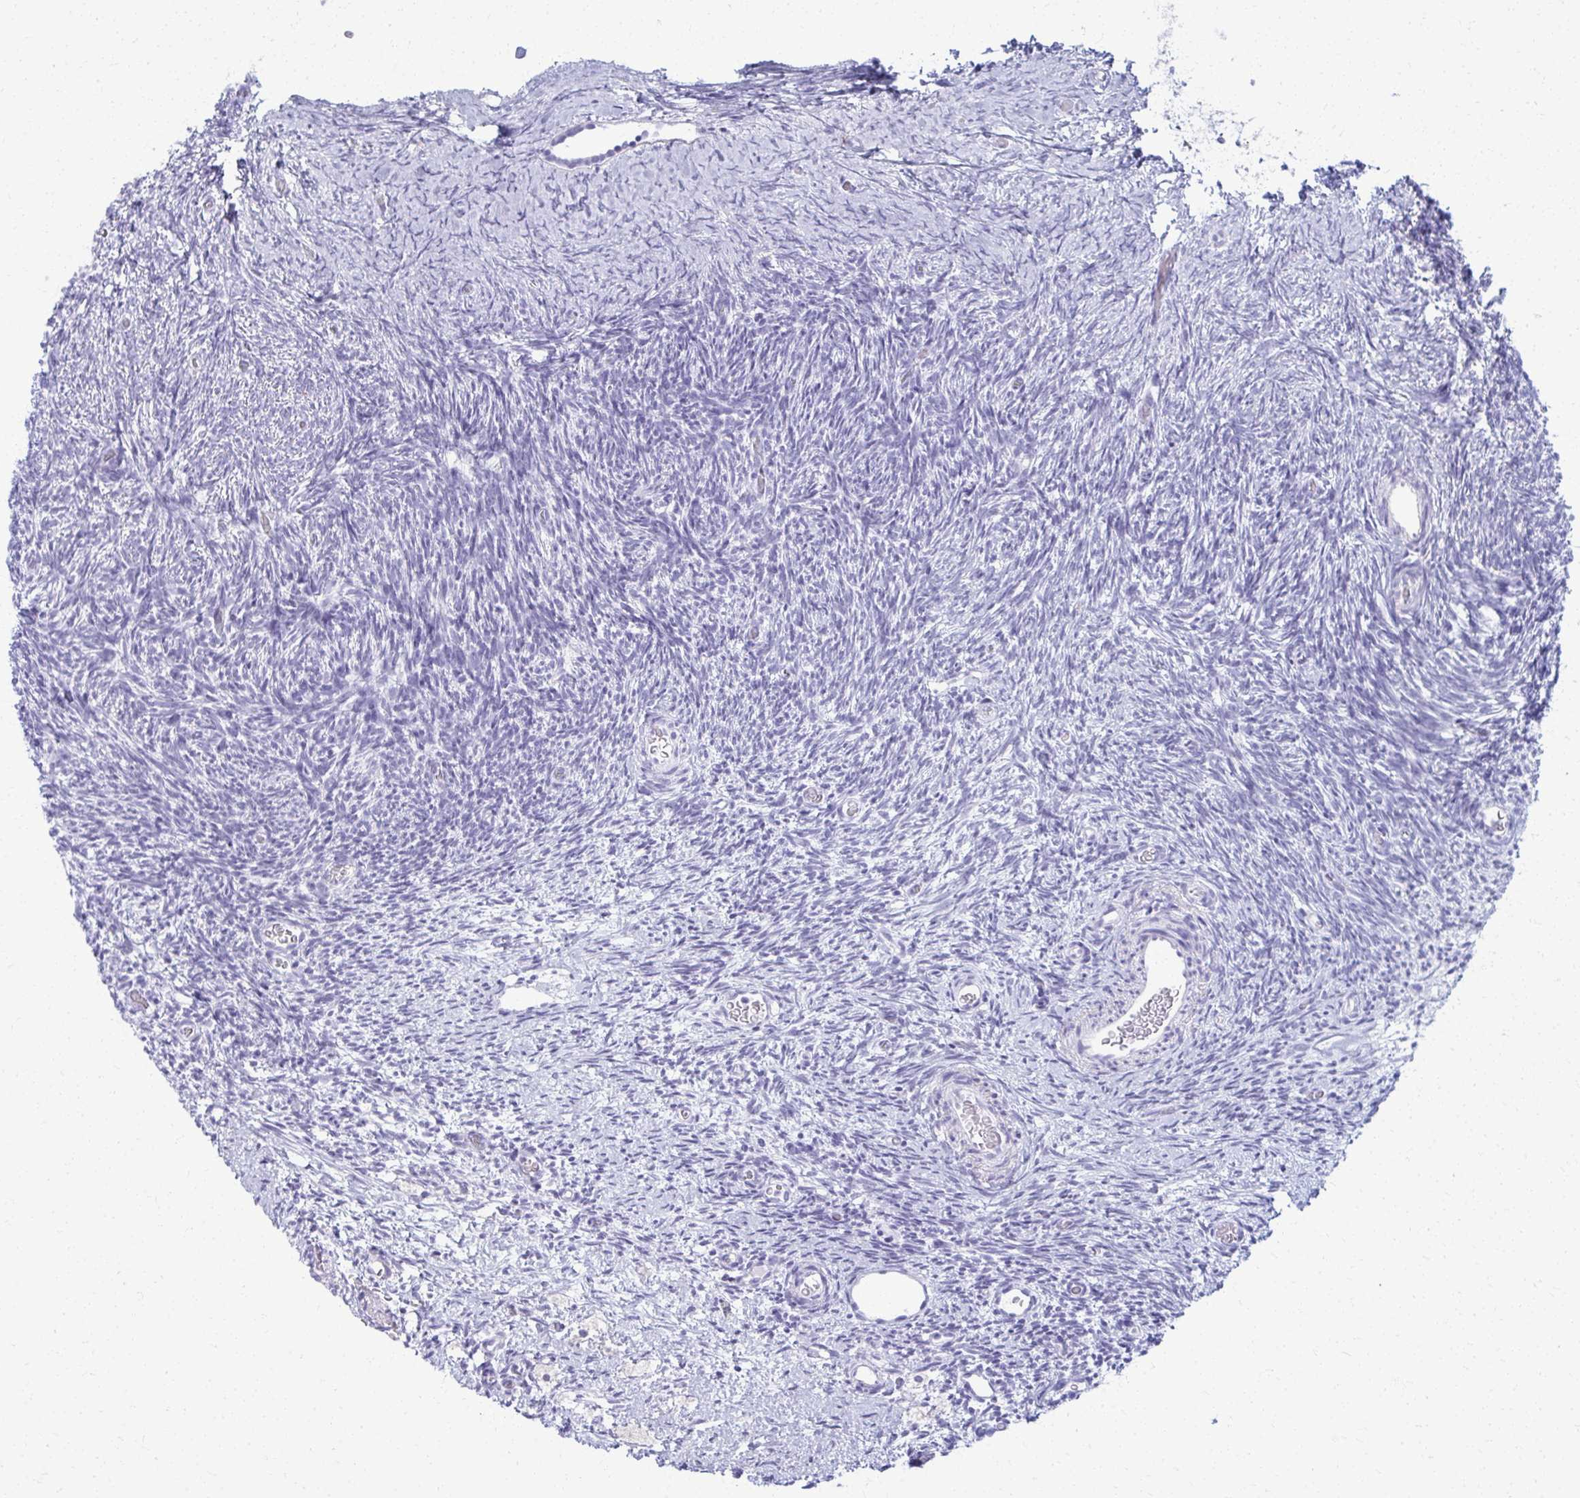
{"staining": {"intensity": "negative", "quantity": "none", "location": "none"}, "tissue": "ovary", "cell_type": "Ovarian stroma cells", "image_type": "normal", "snomed": [{"axis": "morphology", "description": "Normal tissue, NOS"}, {"axis": "topography", "description": "Ovary"}], "caption": "DAB (3,3'-diaminobenzidine) immunohistochemical staining of benign ovary demonstrates no significant staining in ovarian stroma cells.", "gene": "ACSM2A", "patient": {"sex": "female", "age": 39}}